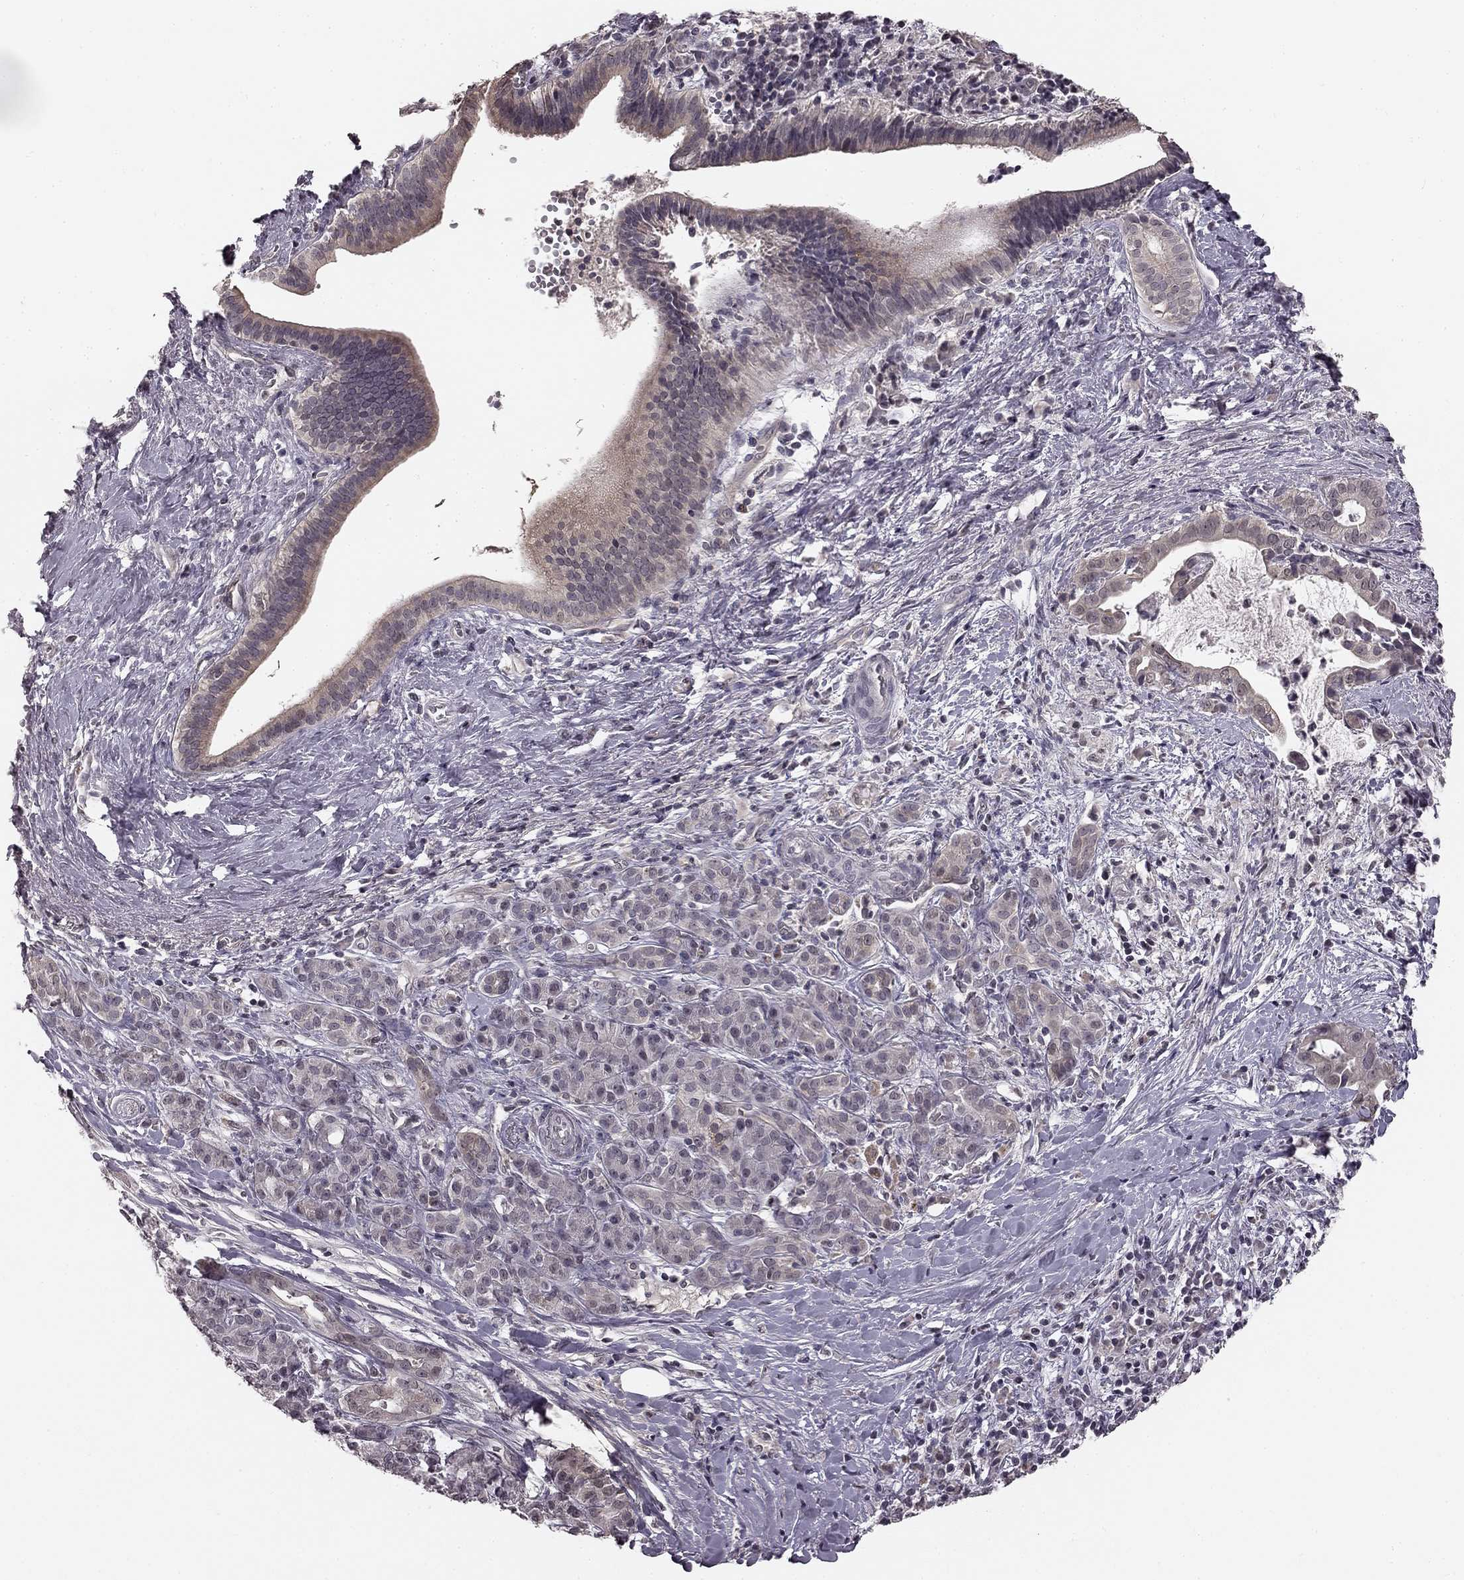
{"staining": {"intensity": "weak", "quantity": "25%-75%", "location": "cytoplasmic/membranous"}, "tissue": "pancreatic cancer", "cell_type": "Tumor cells", "image_type": "cancer", "snomed": [{"axis": "morphology", "description": "Adenocarcinoma, NOS"}, {"axis": "topography", "description": "Pancreas"}], "caption": "High-magnification brightfield microscopy of pancreatic cancer stained with DAB (3,3'-diaminobenzidine) (brown) and counterstained with hematoxylin (blue). tumor cells exhibit weak cytoplasmic/membranous staining is appreciated in about25%-75% of cells. (DAB (3,3'-diaminobenzidine) IHC, brown staining for protein, blue staining for nuclei).", "gene": "HCN4", "patient": {"sex": "male", "age": 61}}